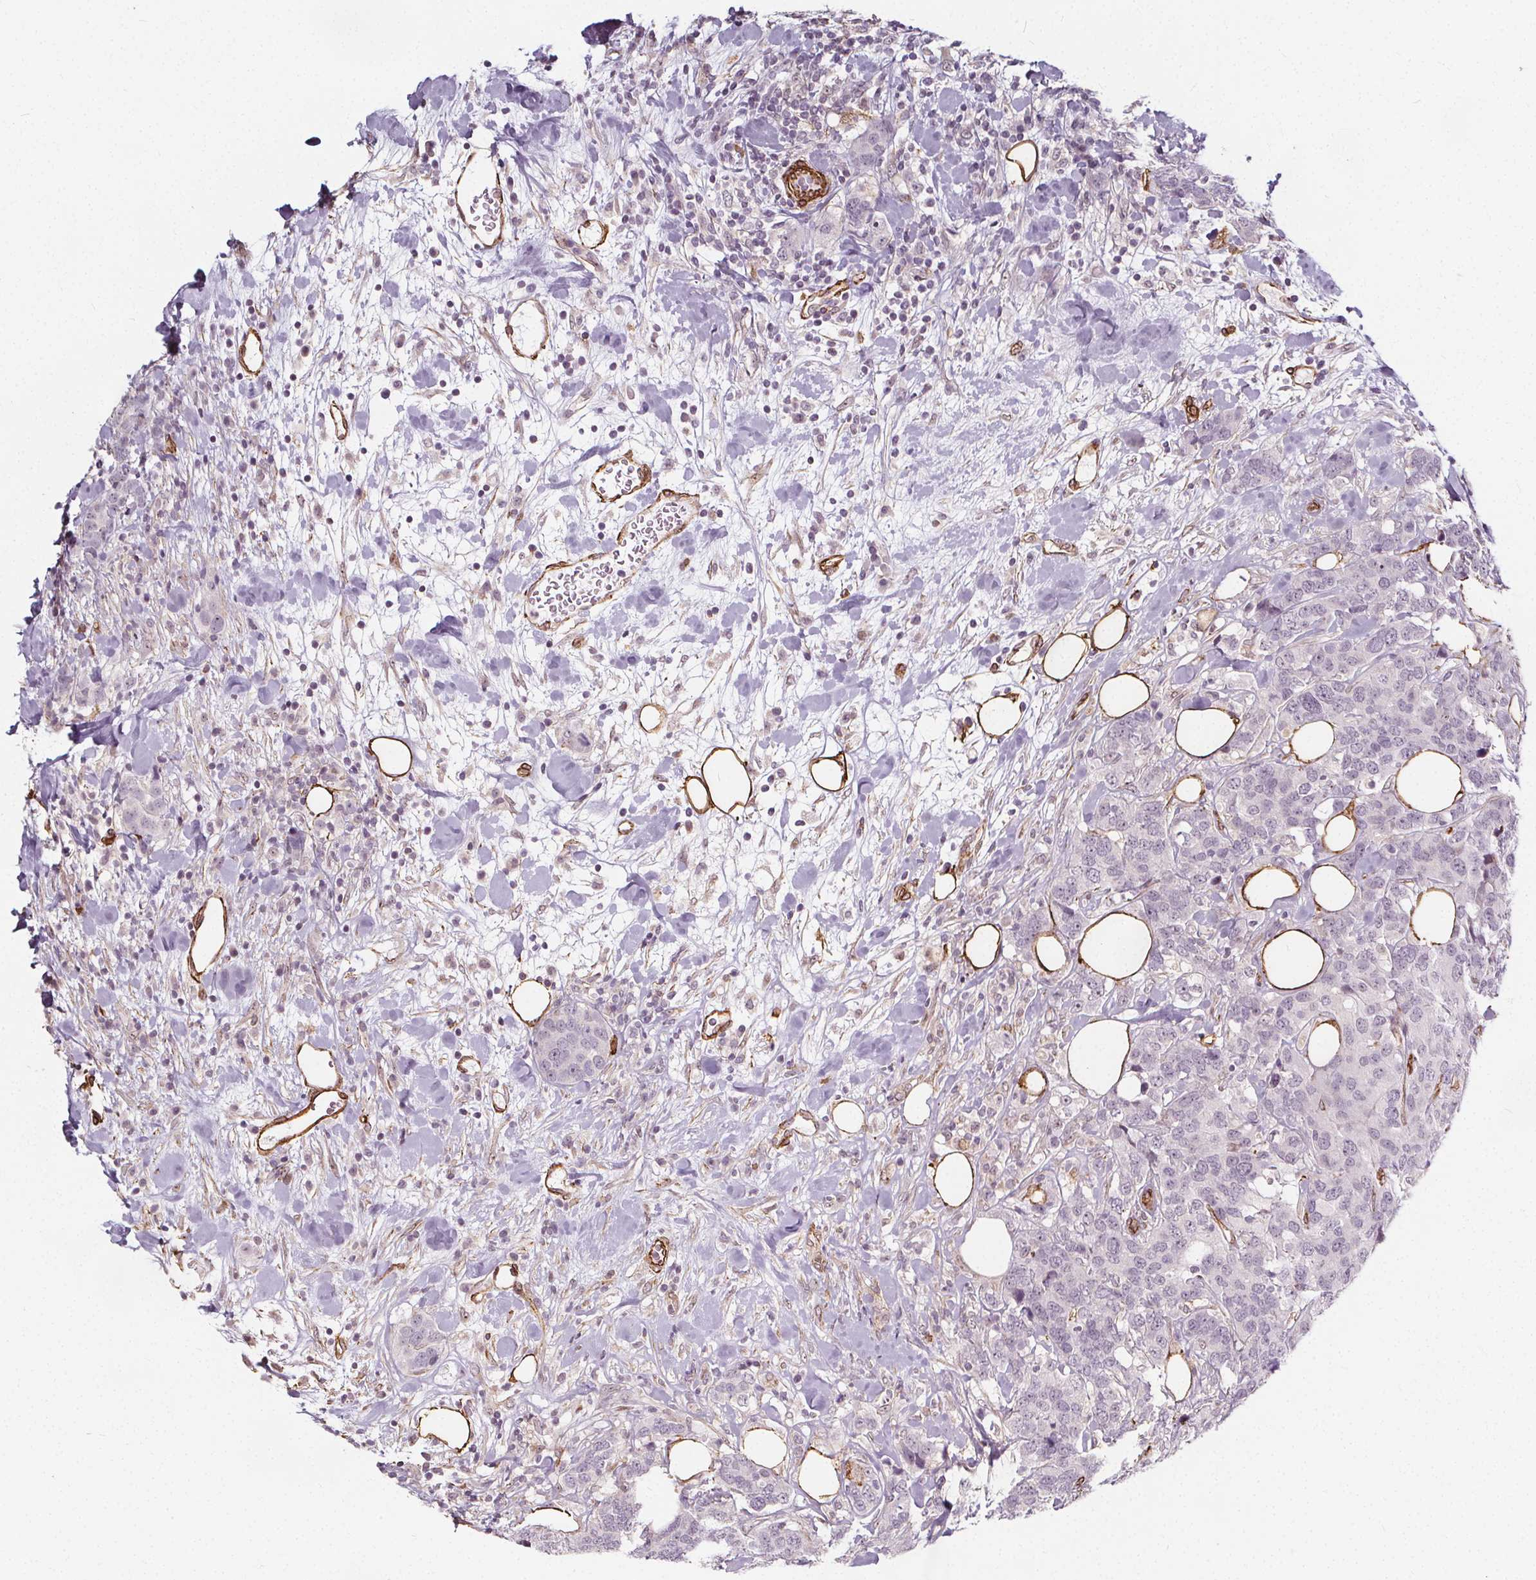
{"staining": {"intensity": "negative", "quantity": "none", "location": "none"}, "tissue": "breast cancer", "cell_type": "Tumor cells", "image_type": "cancer", "snomed": [{"axis": "morphology", "description": "Lobular carcinoma"}, {"axis": "topography", "description": "Breast"}], "caption": "Tumor cells are negative for protein expression in human breast lobular carcinoma.", "gene": "HAS1", "patient": {"sex": "female", "age": 59}}